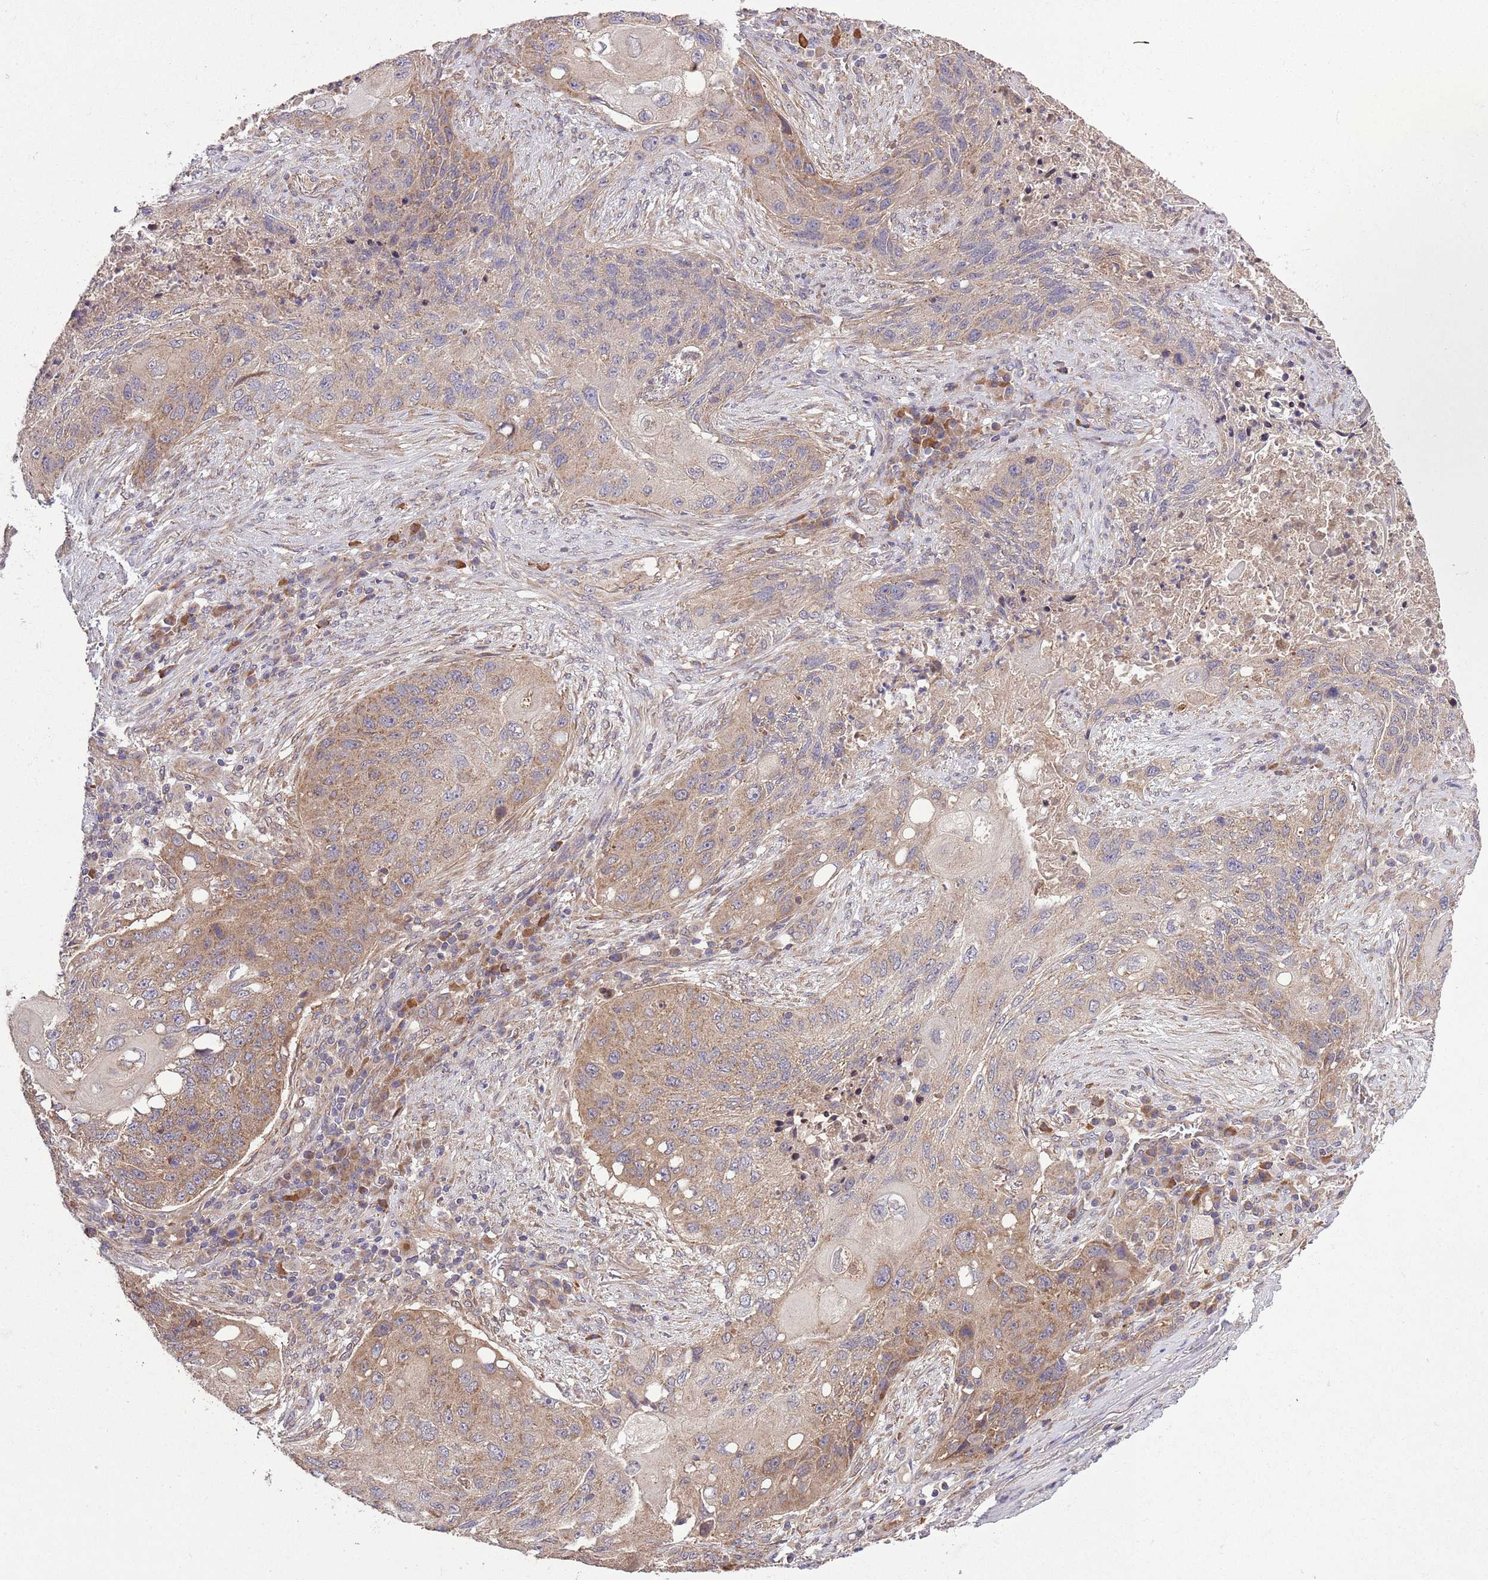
{"staining": {"intensity": "moderate", "quantity": "25%-75%", "location": "cytoplasmic/membranous"}, "tissue": "lung cancer", "cell_type": "Tumor cells", "image_type": "cancer", "snomed": [{"axis": "morphology", "description": "Squamous cell carcinoma, NOS"}, {"axis": "topography", "description": "Lung"}], "caption": "Lung cancer stained with a protein marker displays moderate staining in tumor cells.", "gene": "MFNG", "patient": {"sex": "female", "age": 63}}